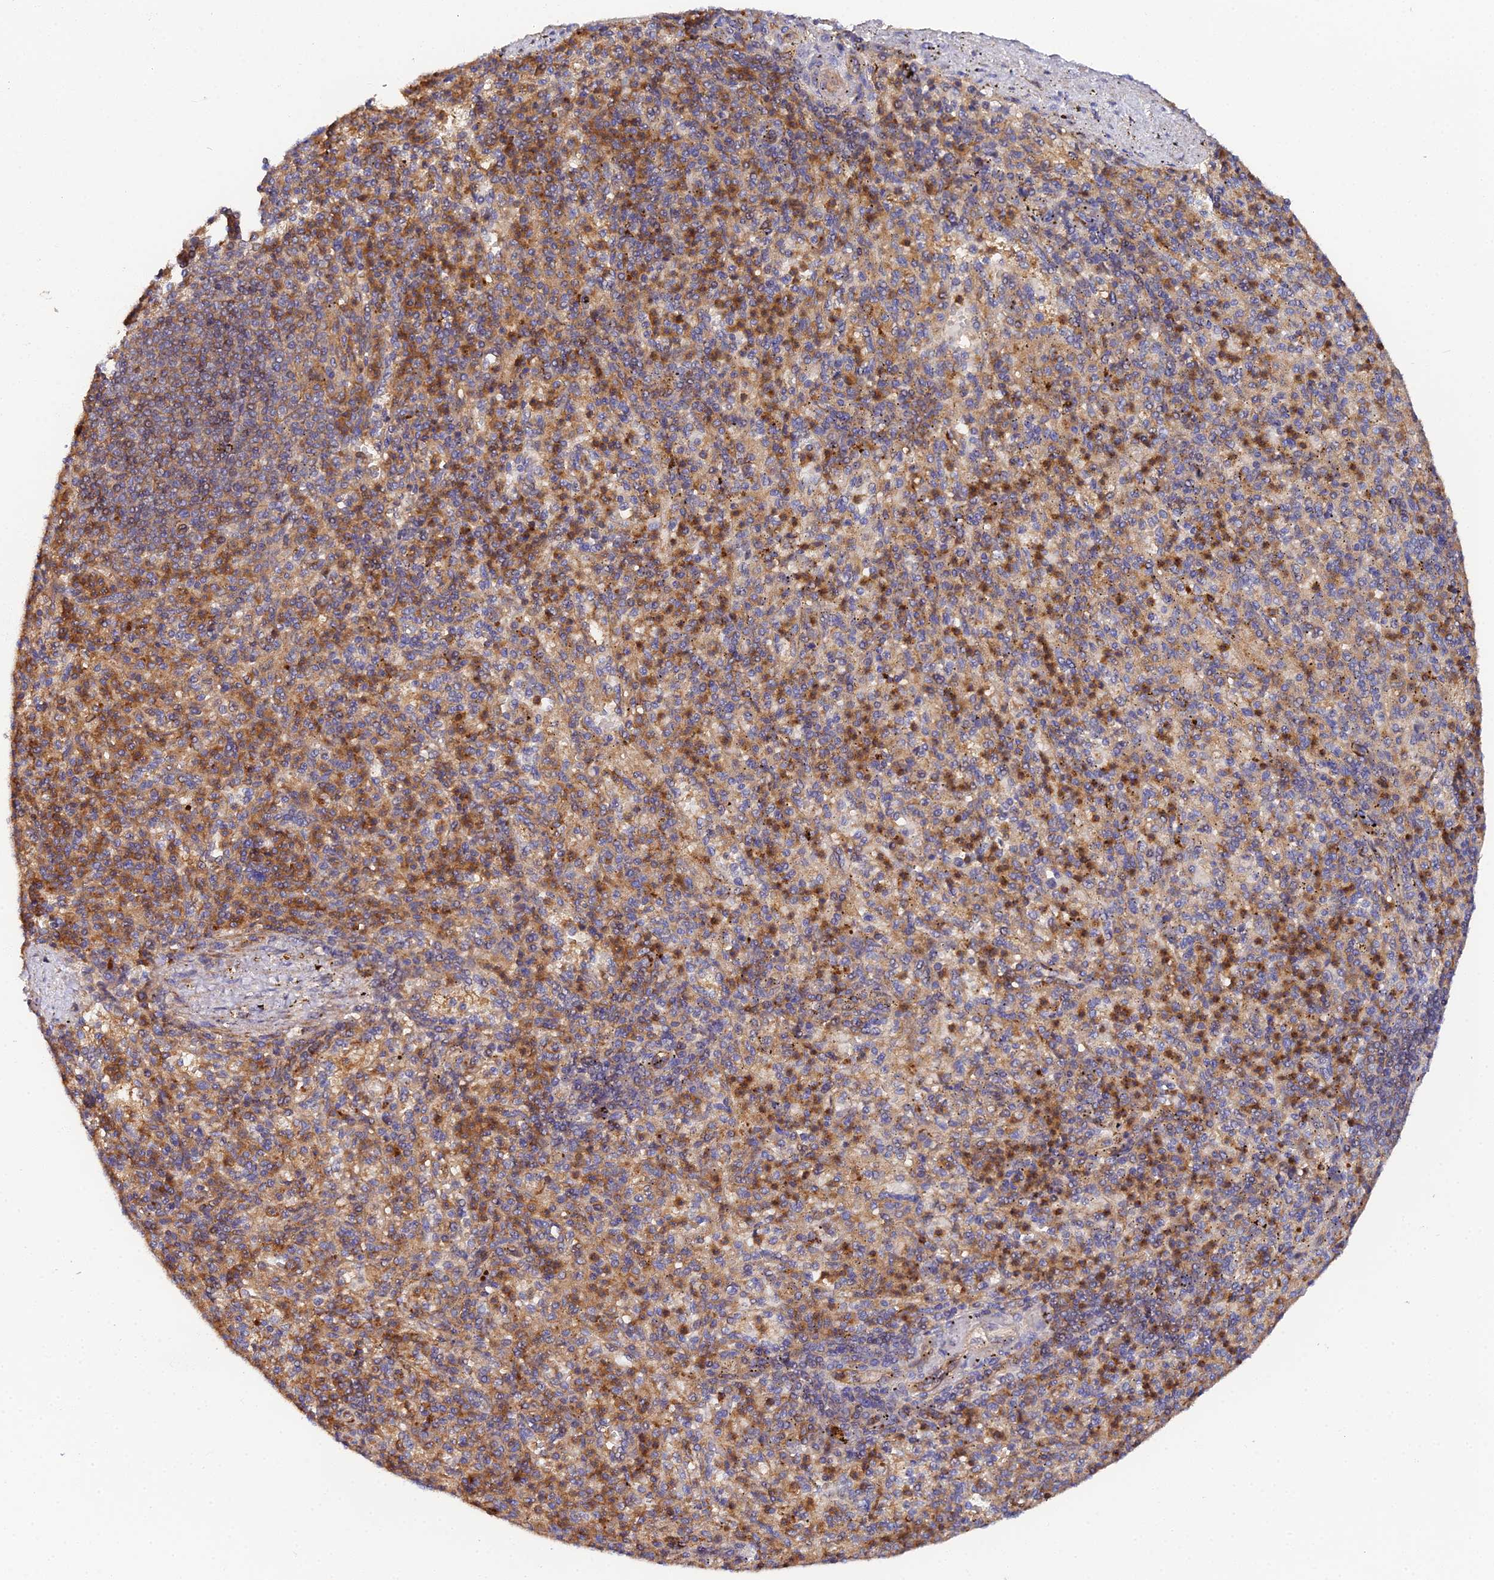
{"staining": {"intensity": "strong", "quantity": "25%-75%", "location": "cytoplasmic/membranous"}, "tissue": "spleen", "cell_type": "Cells in red pulp", "image_type": "normal", "snomed": [{"axis": "morphology", "description": "Normal tissue, NOS"}, {"axis": "topography", "description": "Spleen"}], "caption": "Spleen stained for a protein (brown) shows strong cytoplasmic/membranous positive staining in approximately 25%-75% of cells in red pulp.", "gene": "GNG5B", "patient": {"sex": "female", "age": 74}}